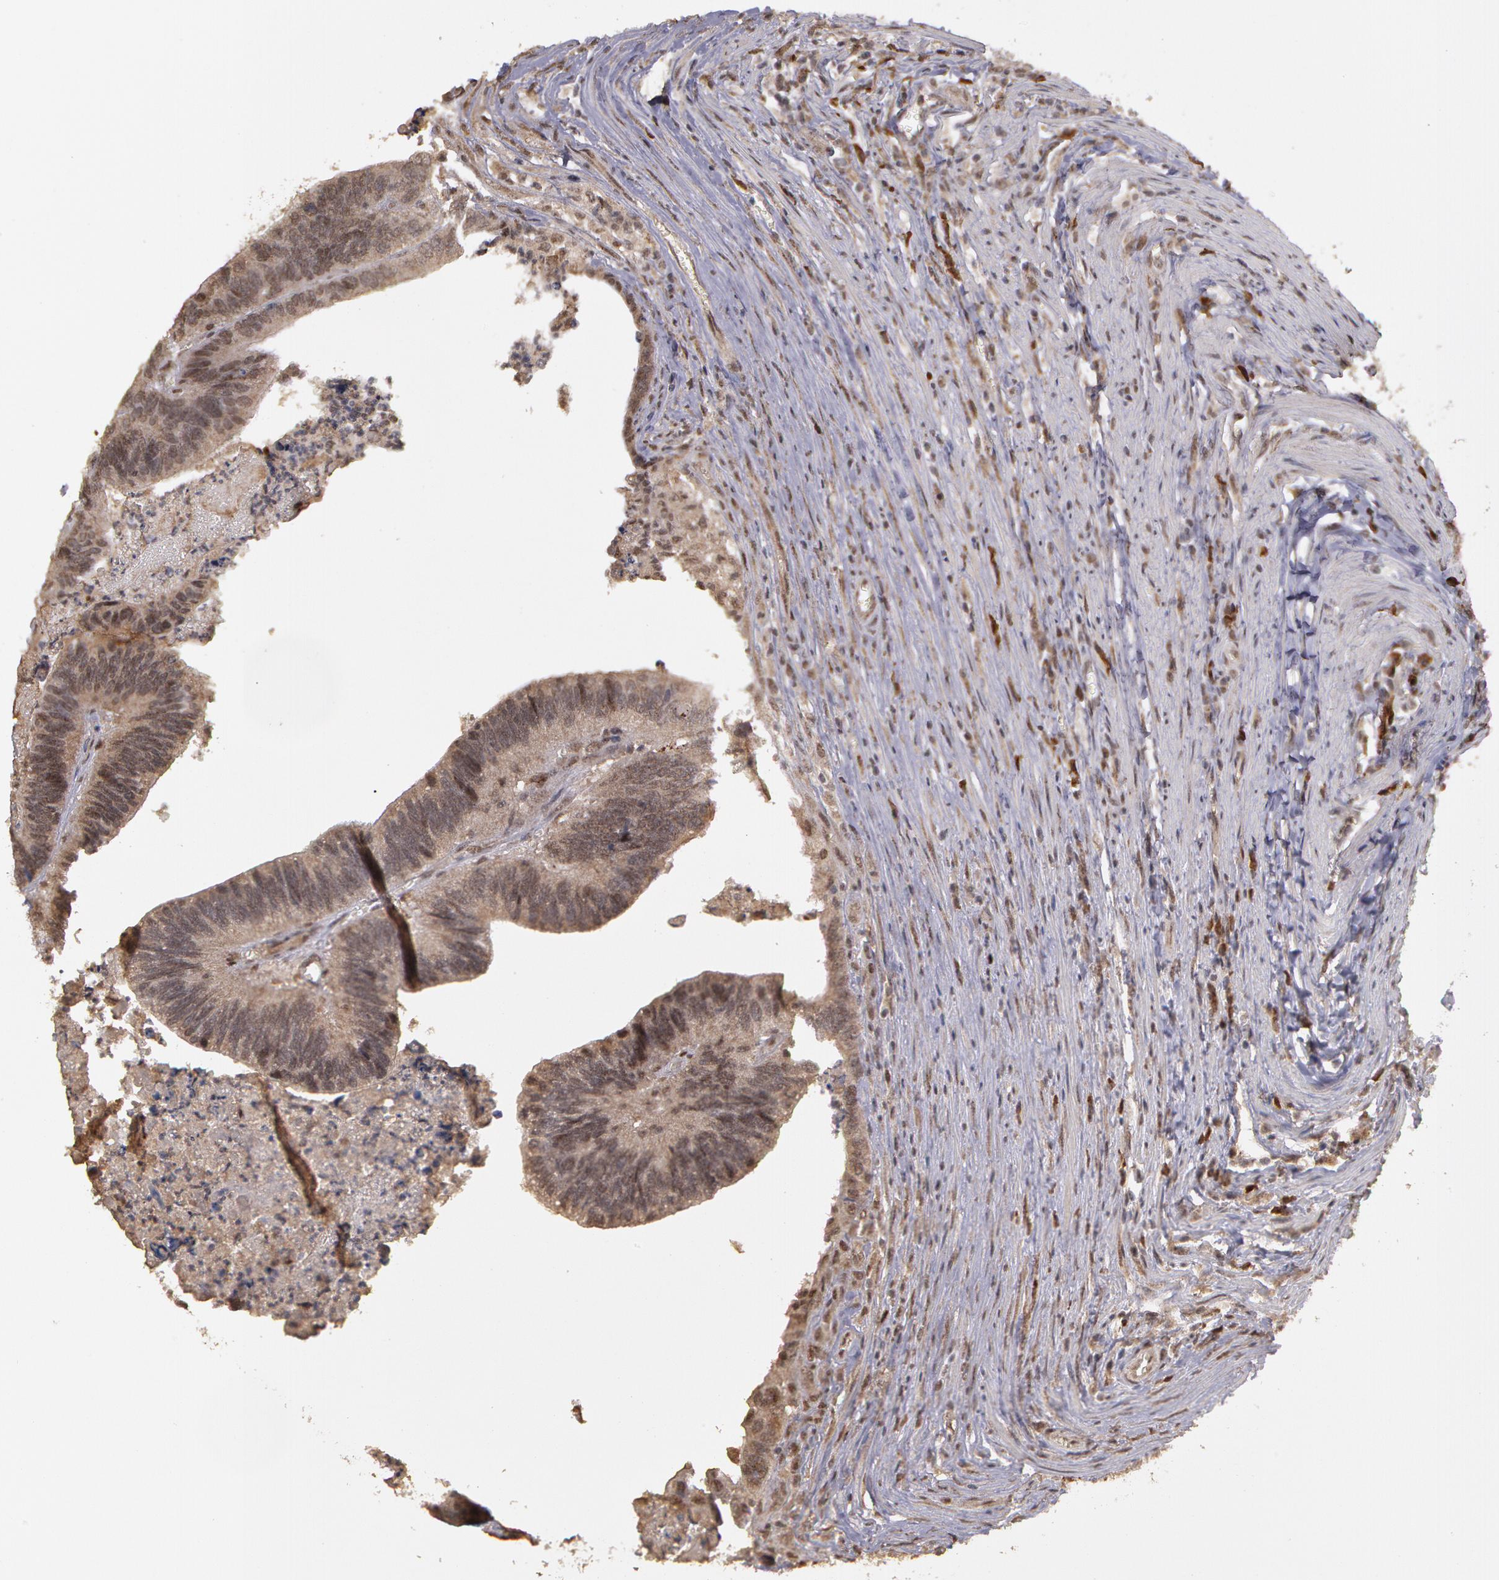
{"staining": {"intensity": "moderate", "quantity": ">75%", "location": "cytoplasmic/membranous"}, "tissue": "colorectal cancer", "cell_type": "Tumor cells", "image_type": "cancer", "snomed": [{"axis": "morphology", "description": "Adenocarcinoma, NOS"}, {"axis": "topography", "description": "Colon"}], "caption": "The immunohistochemical stain shows moderate cytoplasmic/membranous expression in tumor cells of colorectal cancer (adenocarcinoma) tissue.", "gene": "GLIS1", "patient": {"sex": "male", "age": 72}}